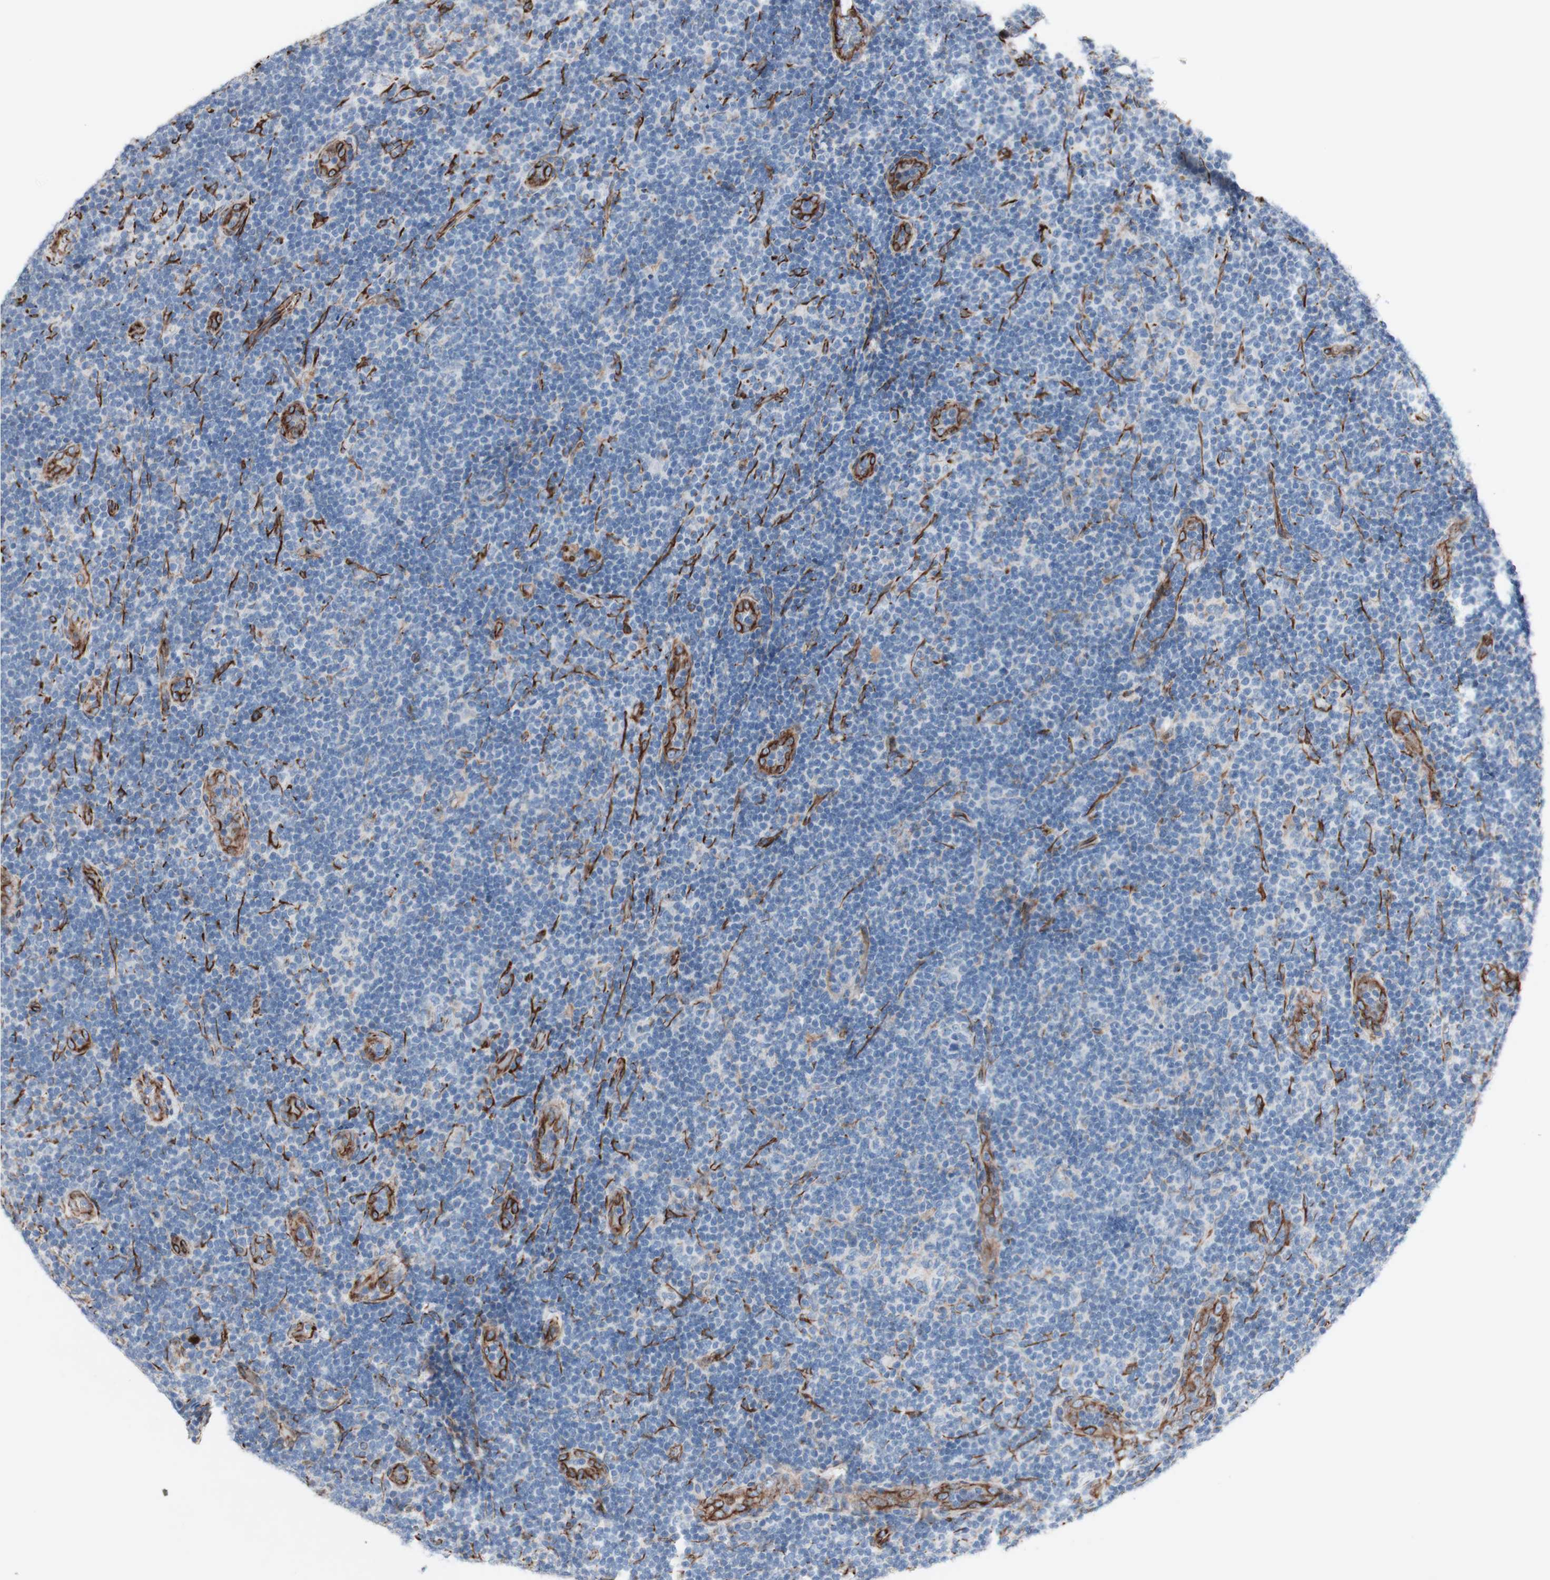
{"staining": {"intensity": "negative", "quantity": "none", "location": "none"}, "tissue": "lymphoma", "cell_type": "Tumor cells", "image_type": "cancer", "snomed": [{"axis": "morphology", "description": "Malignant lymphoma, non-Hodgkin's type, Low grade"}, {"axis": "topography", "description": "Lymph node"}], "caption": "Lymphoma stained for a protein using IHC exhibits no positivity tumor cells.", "gene": "AGPAT5", "patient": {"sex": "male", "age": 83}}